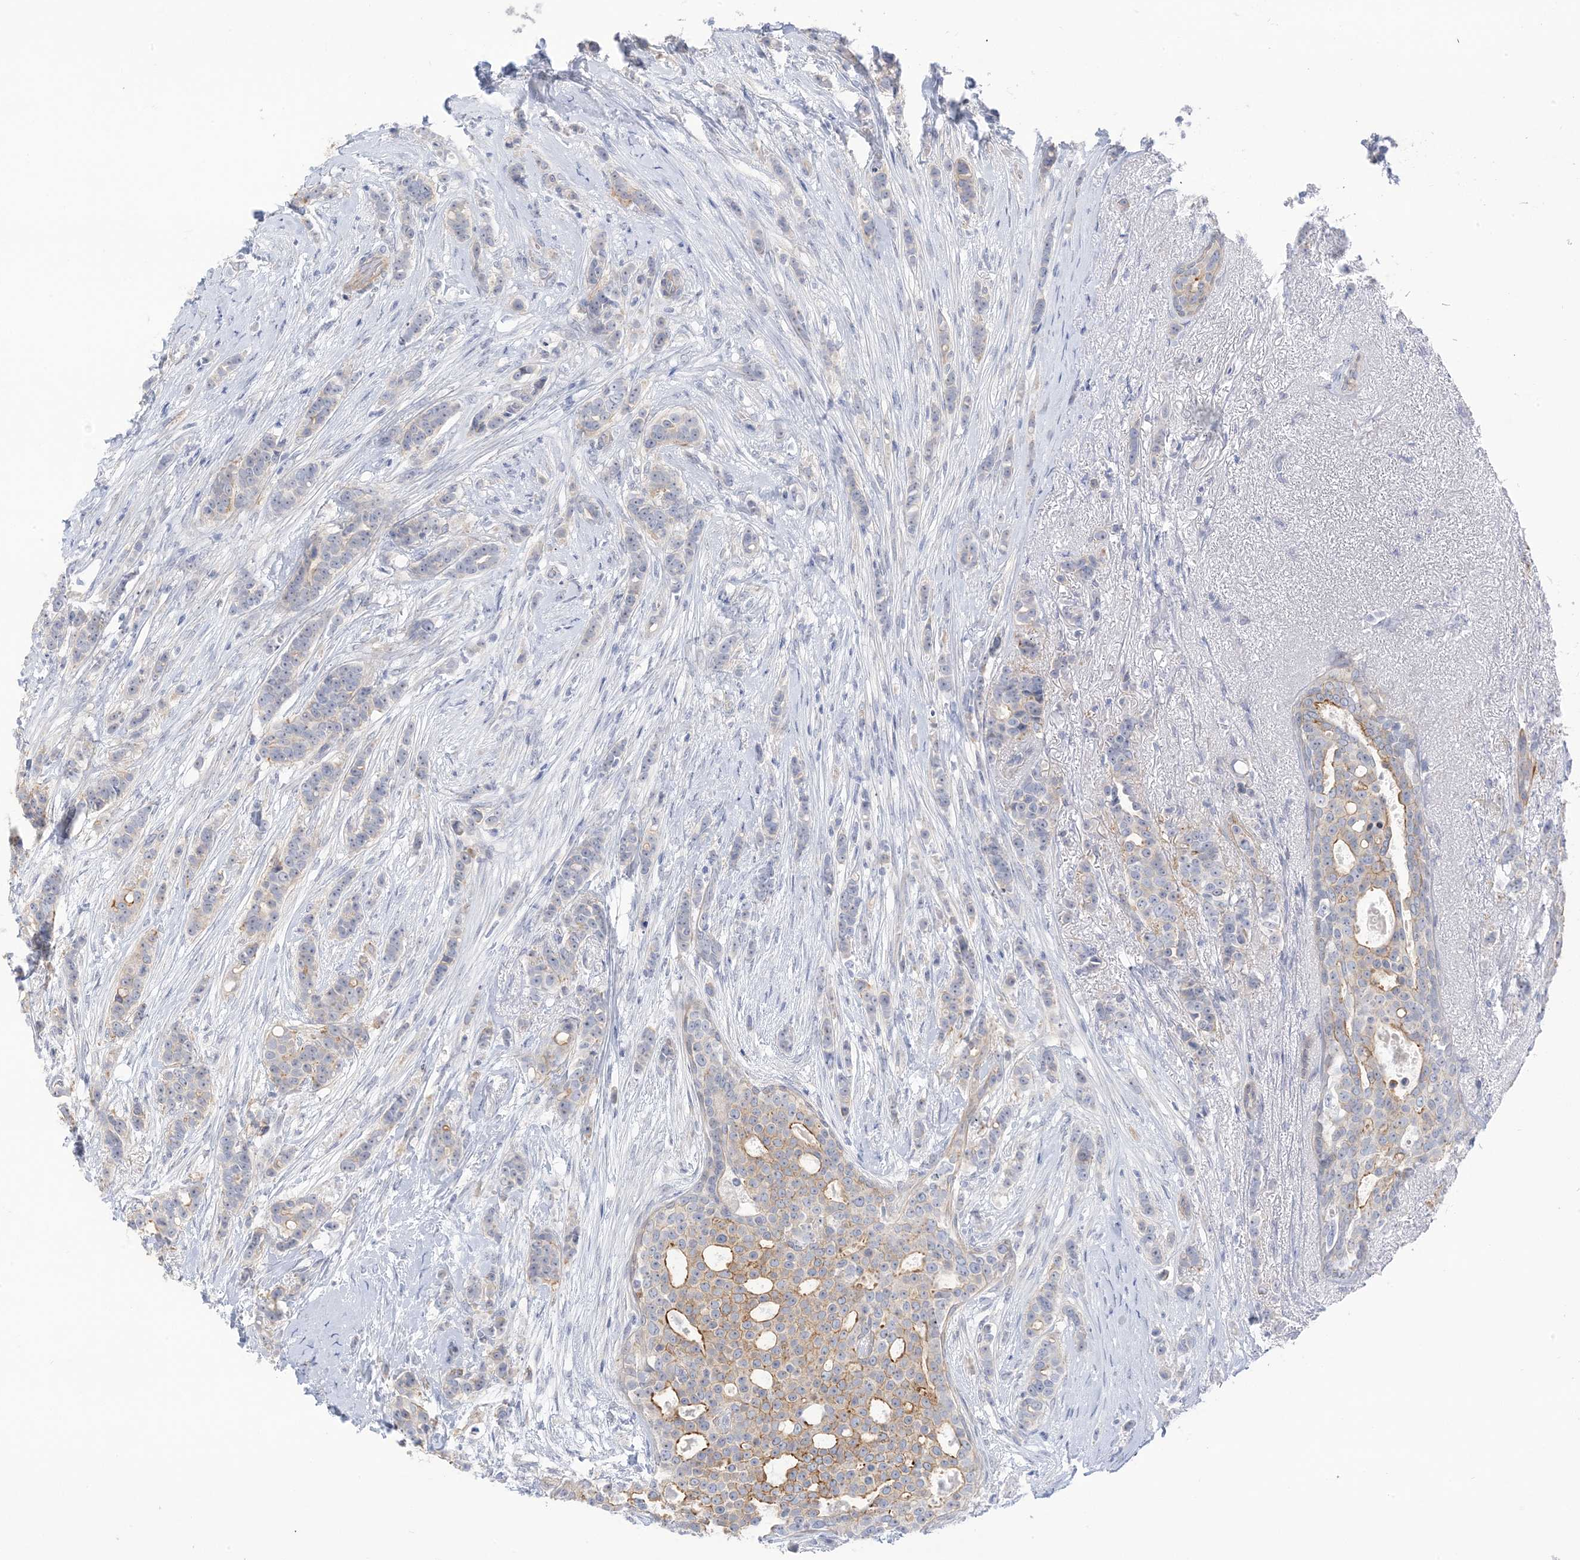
{"staining": {"intensity": "negative", "quantity": "none", "location": "none"}, "tissue": "breast cancer", "cell_type": "Tumor cells", "image_type": "cancer", "snomed": [{"axis": "morphology", "description": "Lobular carcinoma"}, {"axis": "topography", "description": "Breast"}], "caption": "High magnification brightfield microscopy of breast cancer (lobular carcinoma) stained with DAB (brown) and counterstained with hematoxylin (blue): tumor cells show no significant staining.", "gene": "IL36B", "patient": {"sex": "female", "age": 51}}